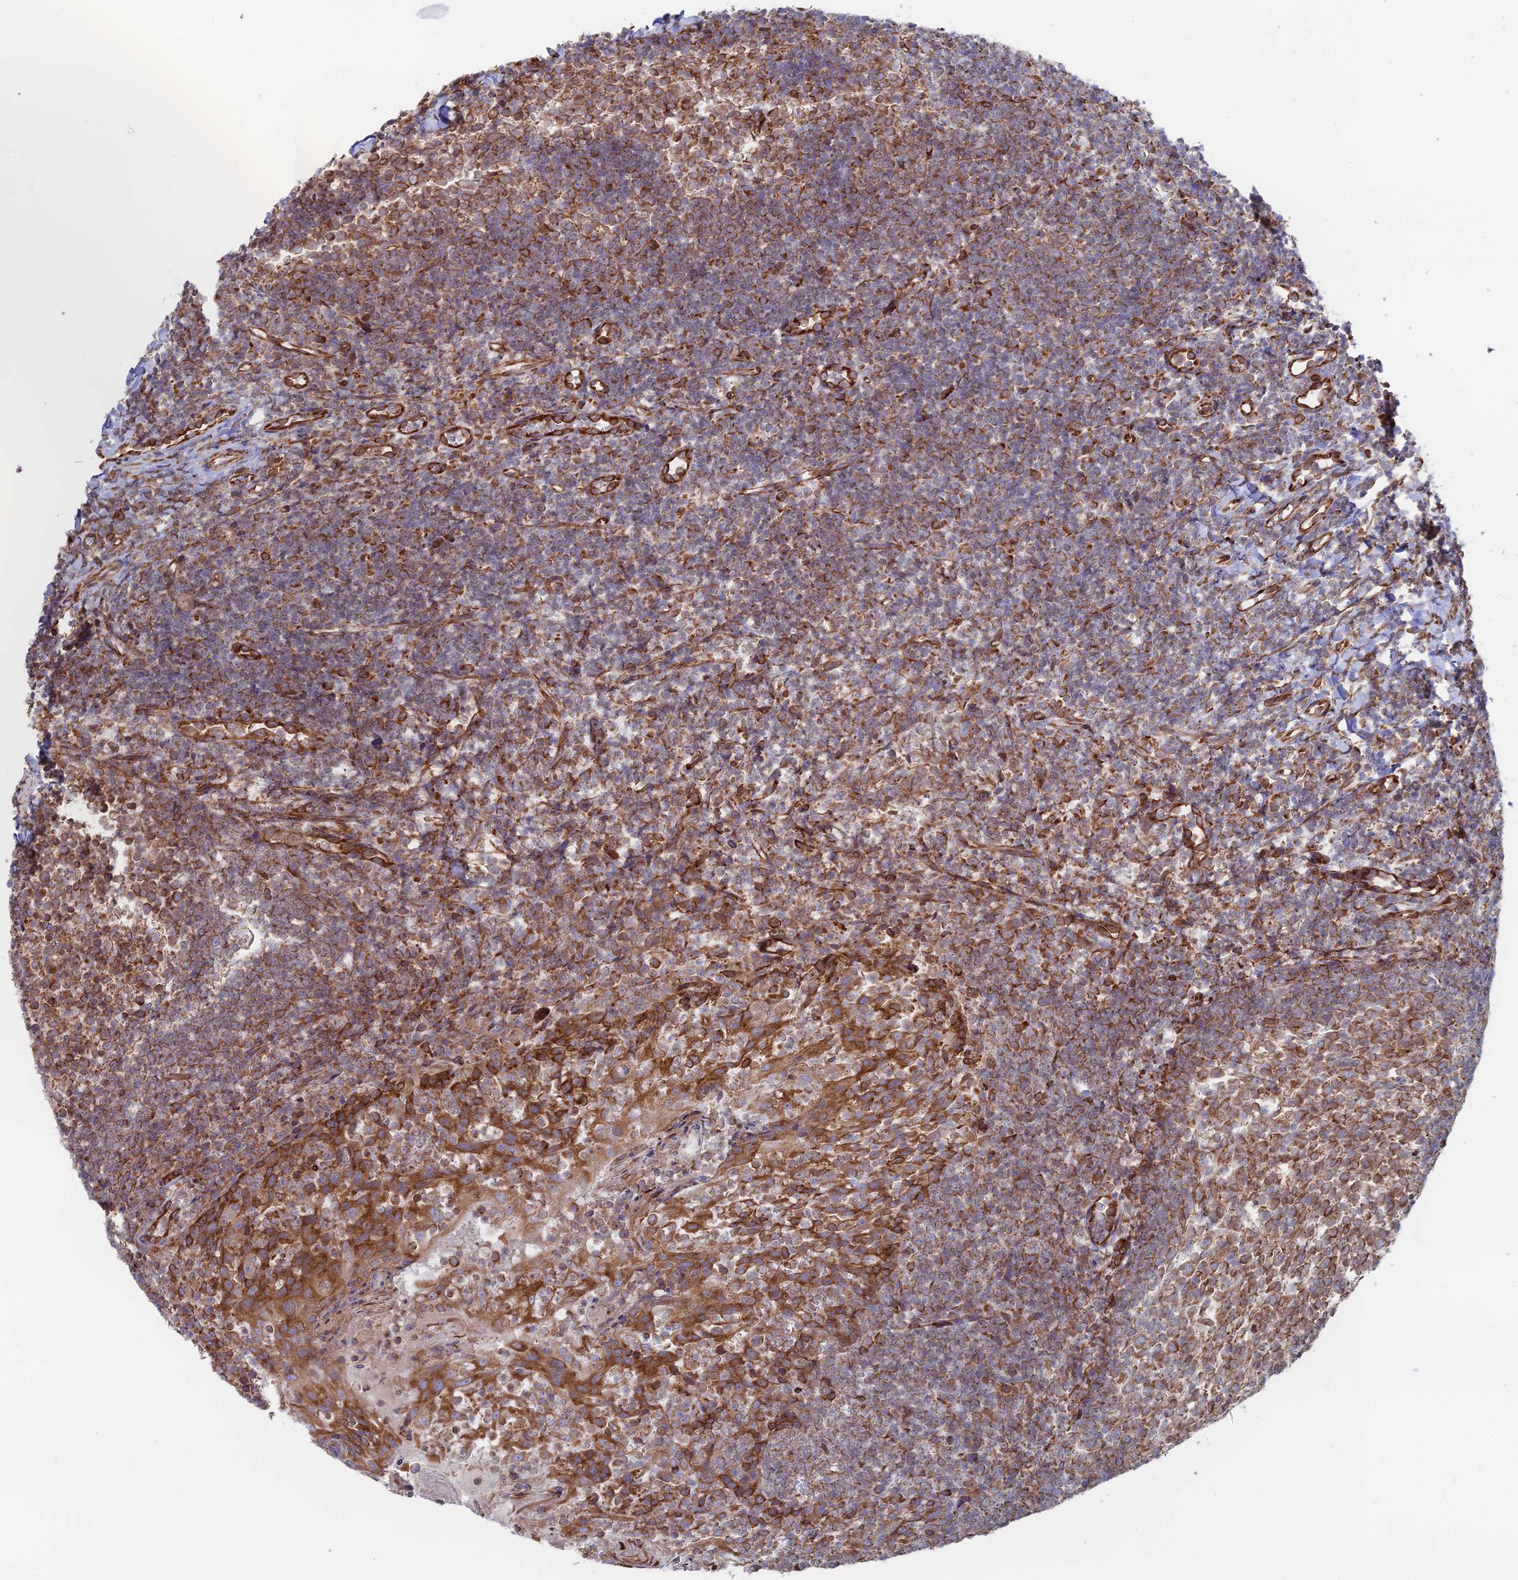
{"staining": {"intensity": "strong", "quantity": ">75%", "location": "cytoplasmic/membranous"}, "tissue": "tonsil", "cell_type": "Germinal center cells", "image_type": "normal", "snomed": [{"axis": "morphology", "description": "Normal tissue, NOS"}, {"axis": "topography", "description": "Tonsil"}], "caption": "Normal tonsil was stained to show a protein in brown. There is high levels of strong cytoplasmic/membranous positivity in approximately >75% of germinal center cells. Nuclei are stained in blue.", "gene": "CCDC69", "patient": {"sex": "female", "age": 10}}